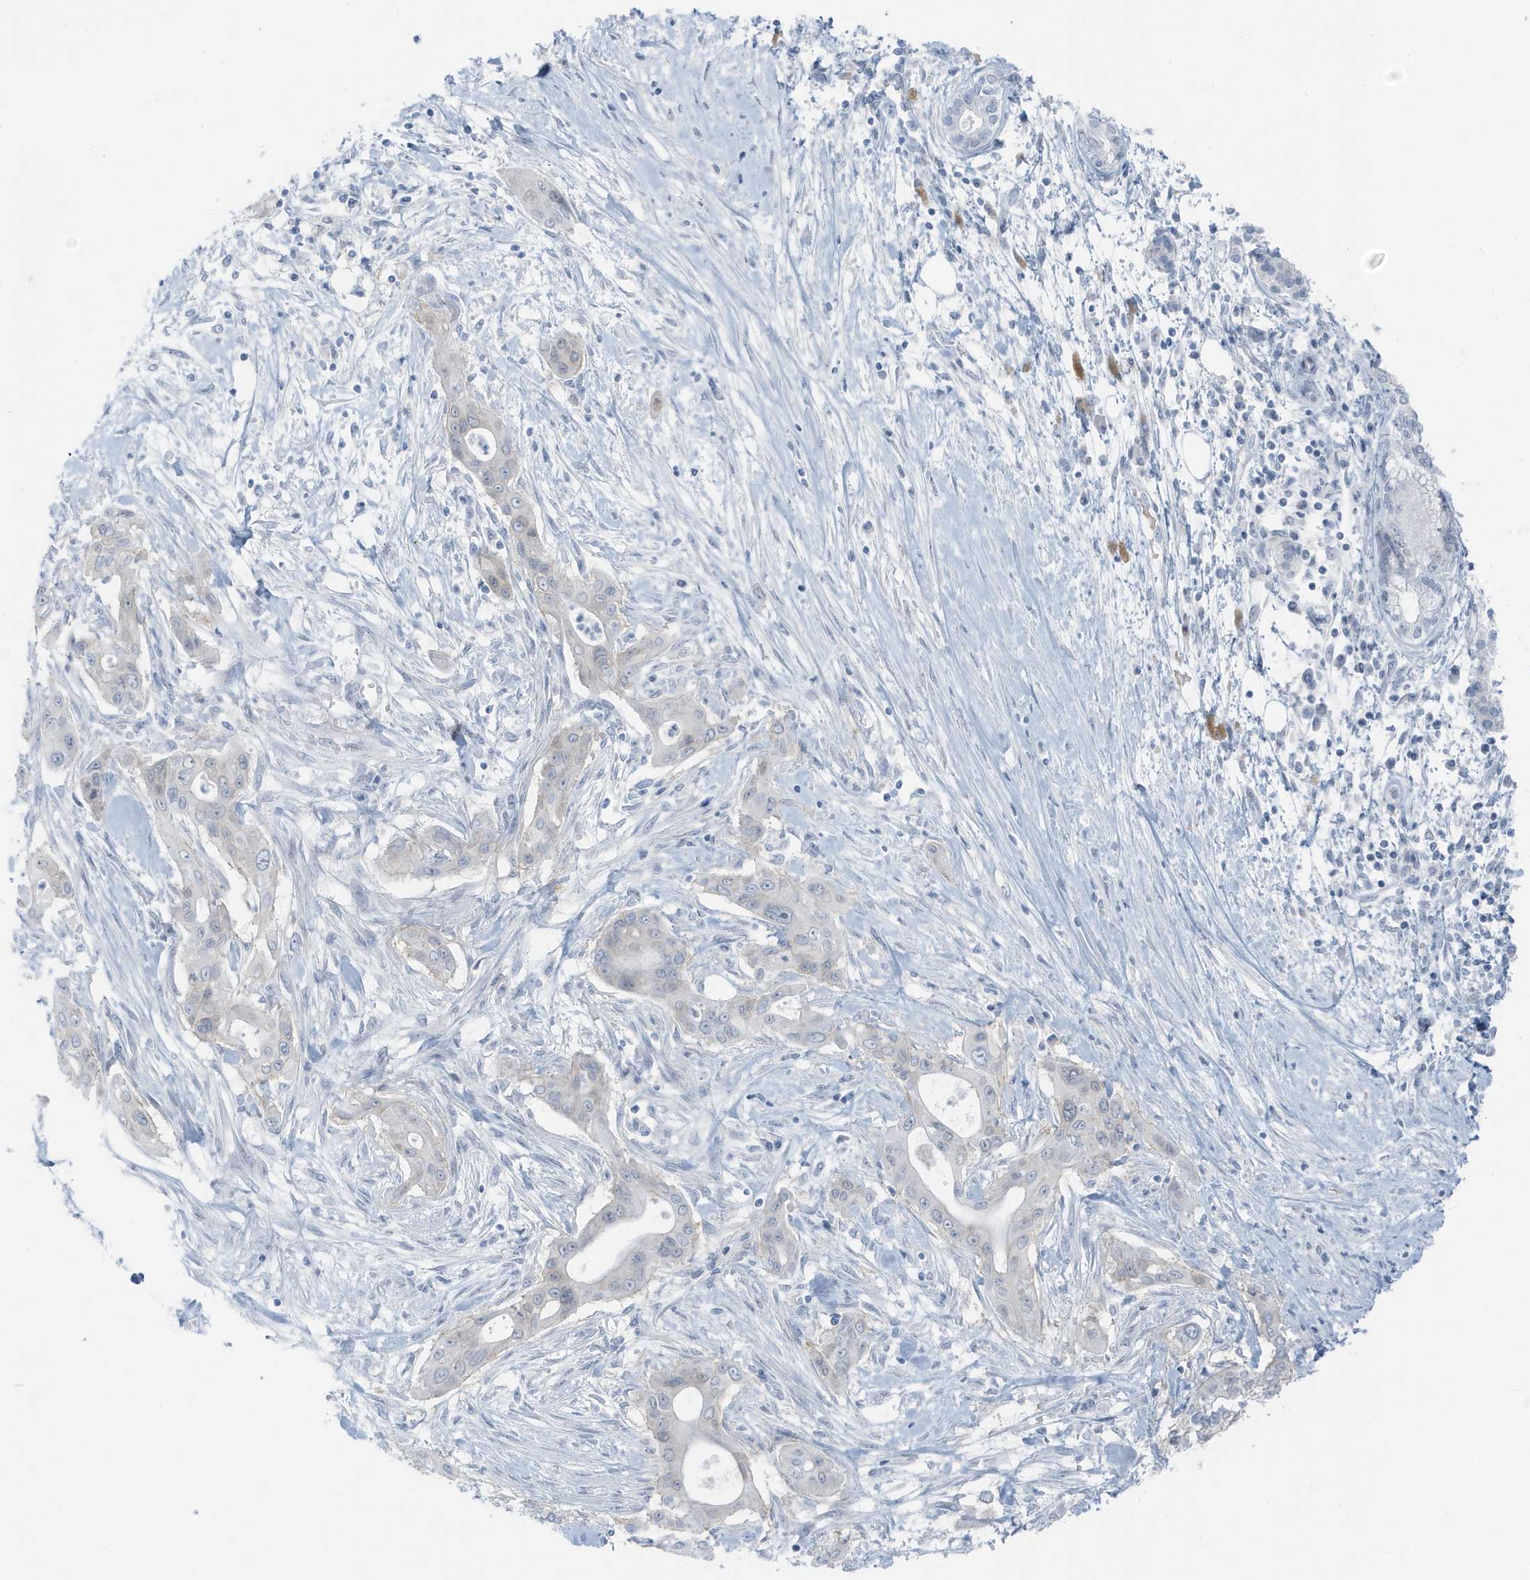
{"staining": {"intensity": "negative", "quantity": "none", "location": "none"}, "tissue": "pancreatic cancer", "cell_type": "Tumor cells", "image_type": "cancer", "snomed": [{"axis": "morphology", "description": "Adenocarcinoma, NOS"}, {"axis": "topography", "description": "Pancreas"}], "caption": "A micrograph of pancreatic adenocarcinoma stained for a protein displays no brown staining in tumor cells.", "gene": "ZFP64", "patient": {"sex": "male", "age": 58}}